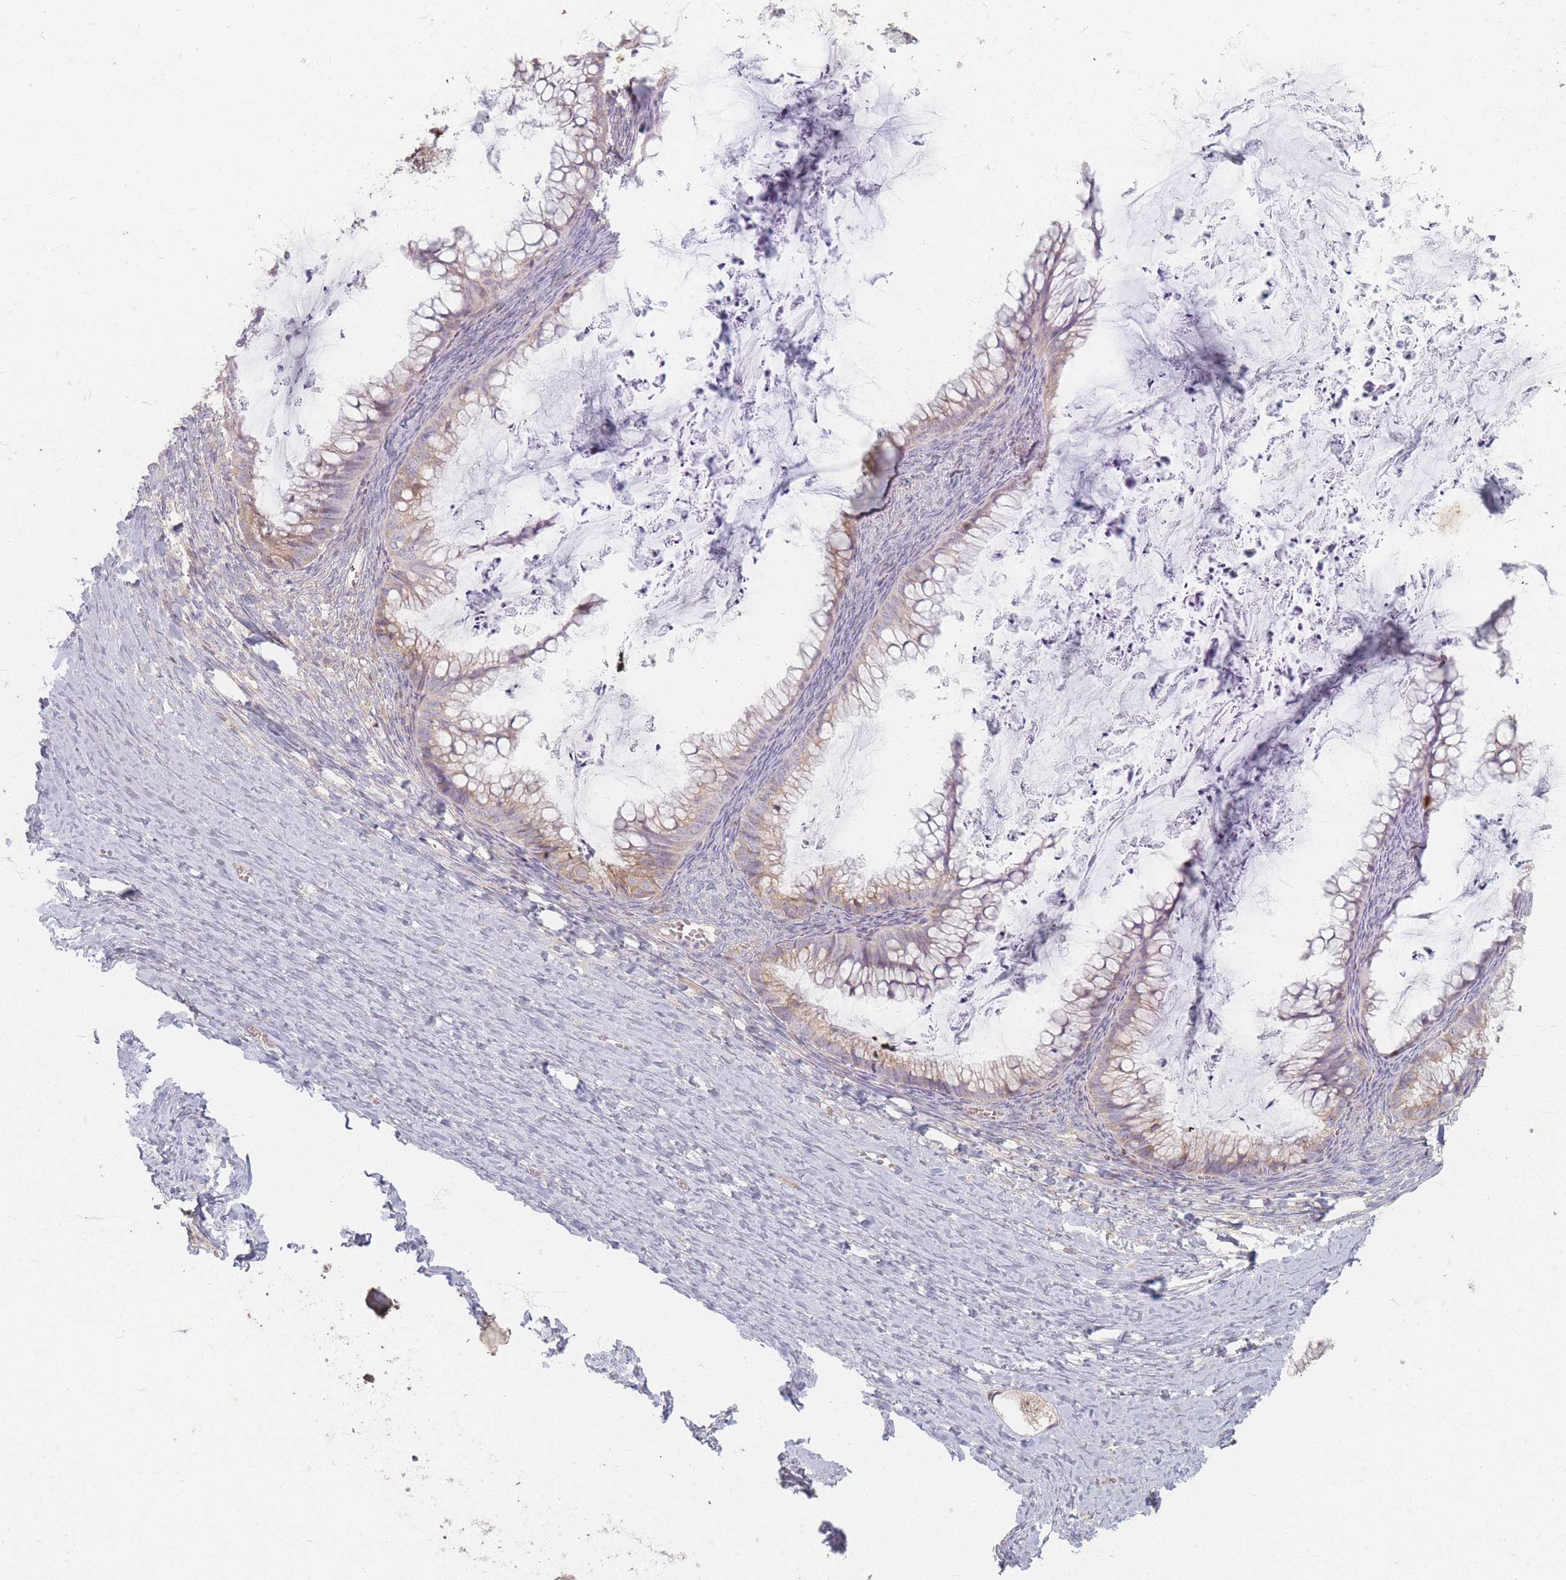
{"staining": {"intensity": "weak", "quantity": "25%-75%", "location": "cytoplasmic/membranous"}, "tissue": "ovarian cancer", "cell_type": "Tumor cells", "image_type": "cancer", "snomed": [{"axis": "morphology", "description": "Cystadenocarcinoma, mucinous, NOS"}, {"axis": "topography", "description": "Ovary"}], "caption": "A brown stain highlights weak cytoplasmic/membranous expression of a protein in ovarian cancer (mucinous cystadenocarcinoma) tumor cells.", "gene": "SMIM14", "patient": {"sex": "female", "age": 35}}